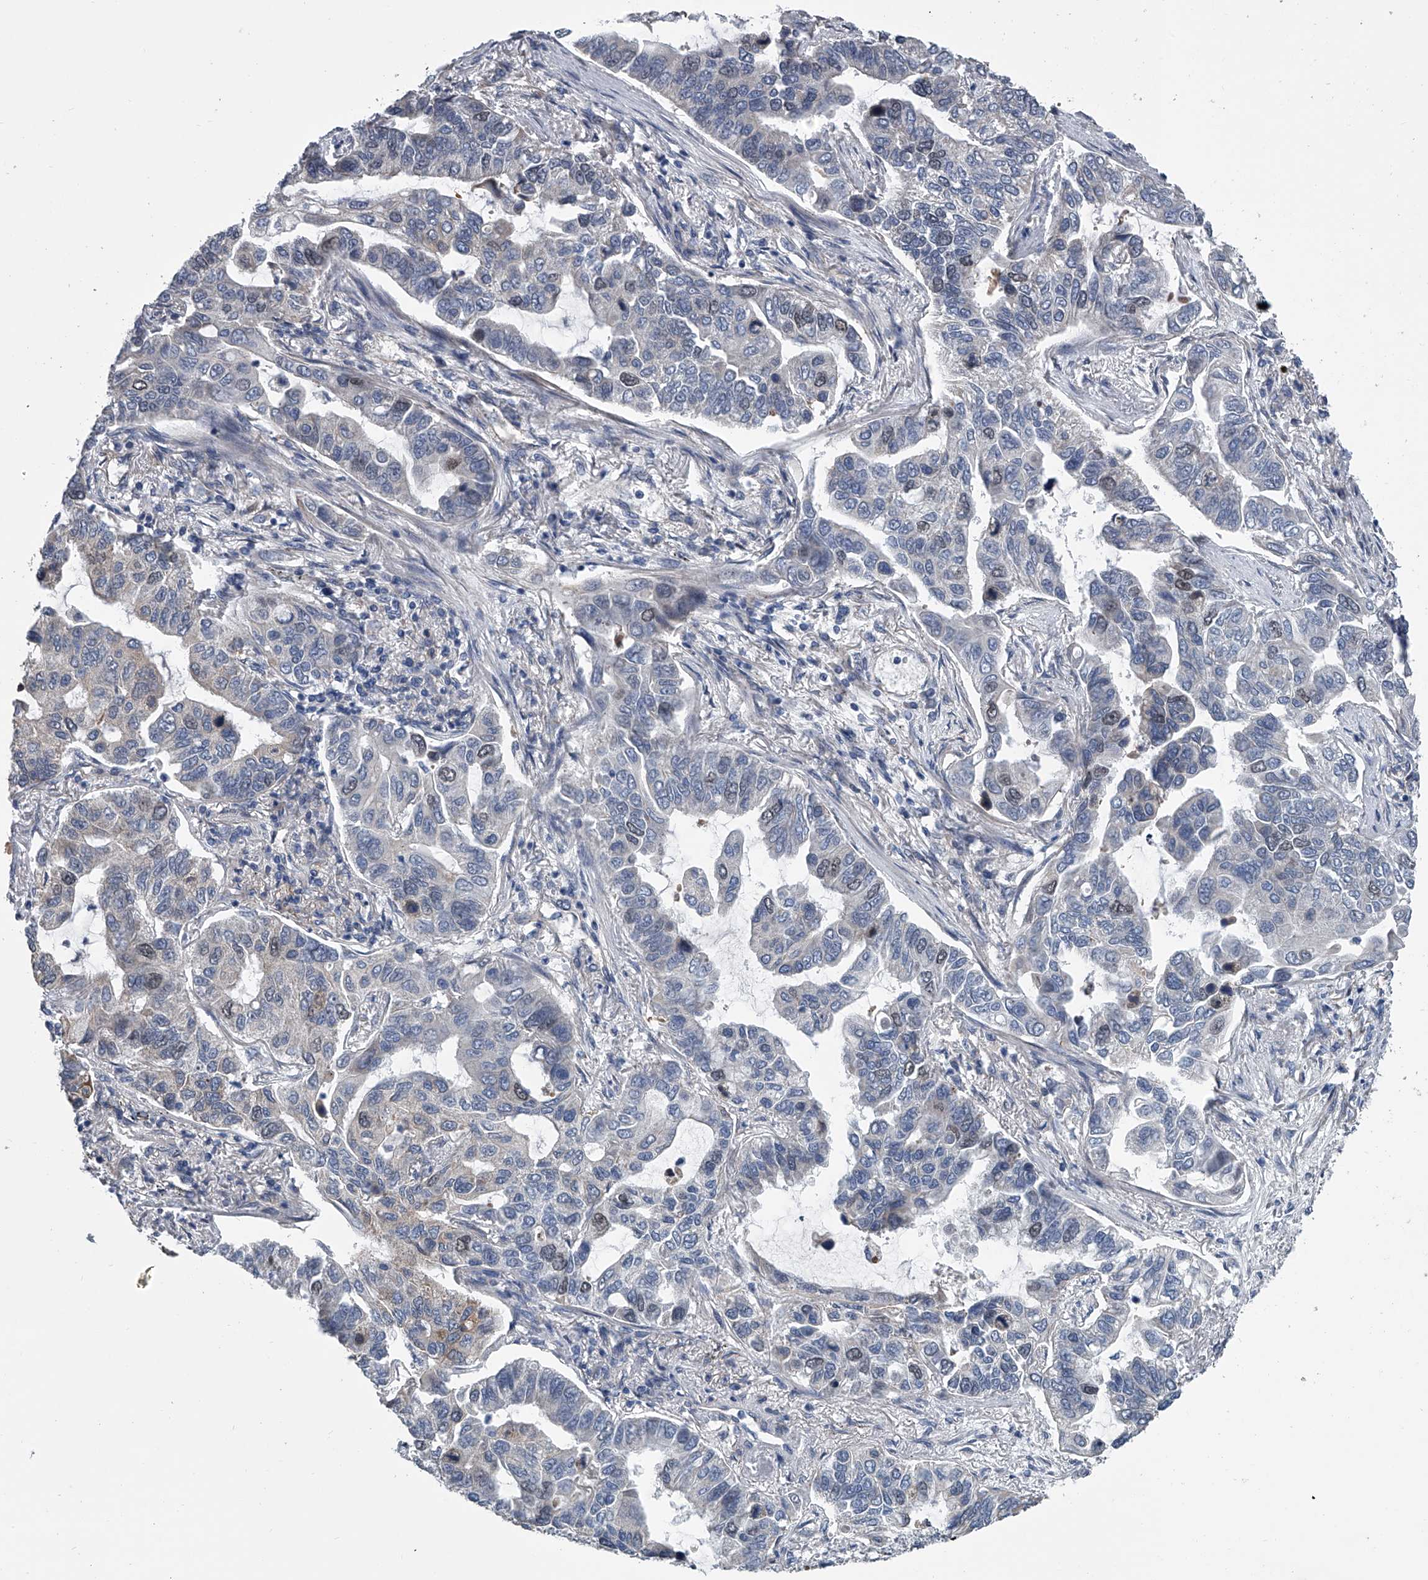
{"staining": {"intensity": "negative", "quantity": "none", "location": "none"}, "tissue": "lung cancer", "cell_type": "Tumor cells", "image_type": "cancer", "snomed": [{"axis": "morphology", "description": "Adenocarcinoma, NOS"}, {"axis": "topography", "description": "Lung"}], "caption": "Immunohistochemical staining of lung cancer (adenocarcinoma) demonstrates no significant expression in tumor cells. The staining is performed using DAB brown chromogen with nuclei counter-stained in using hematoxylin.", "gene": "ABCG1", "patient": {"sex": "male", "age": 64}}